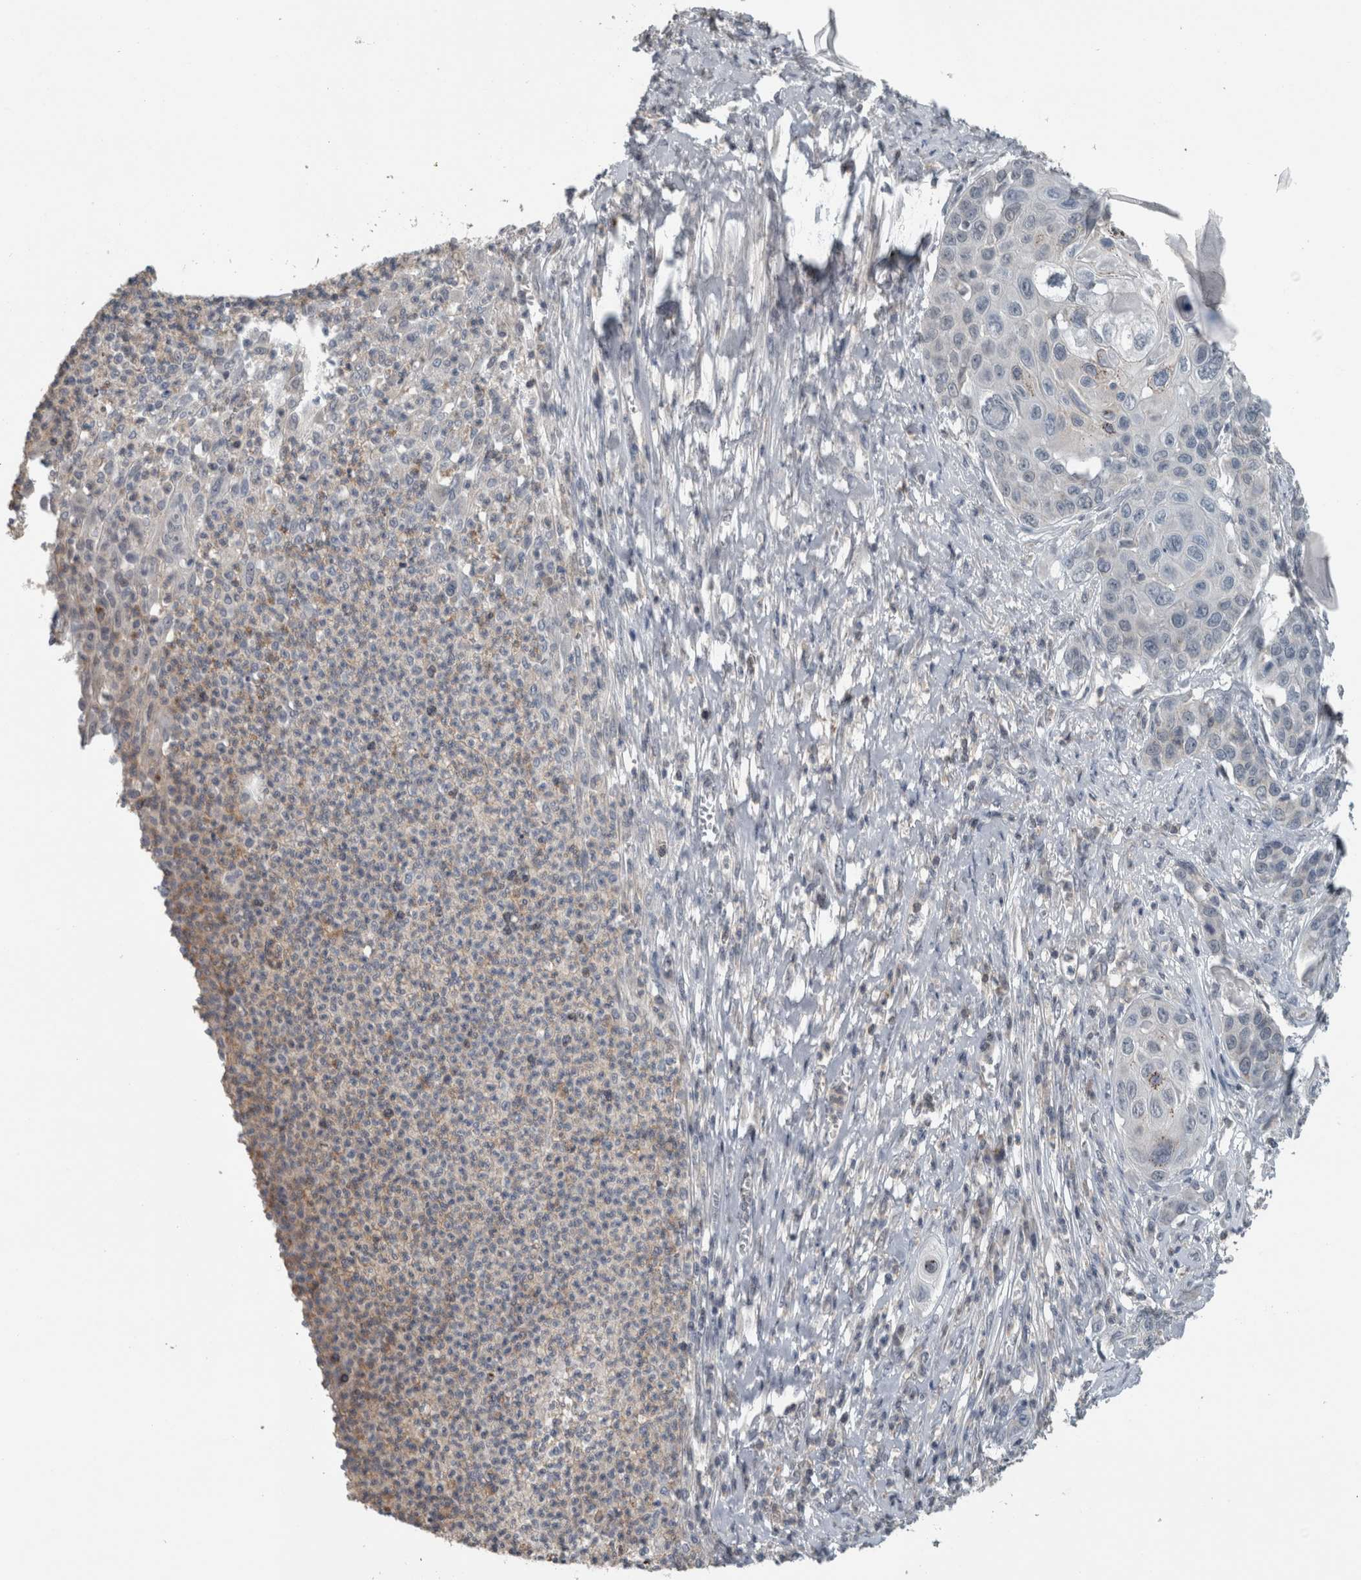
{"staining": {"intensity": "negative", "quantity": "none", "location": "none"}, "tissue": "skin cancer", "cell_type": "Tumor cells", "image_type": "cancer", "snomed": [{"axis": "morphology", "description": "Squamous cell carcinoma, NOS"}, {"axis": "topography", "description": "Skin"}], "caption": "This photomicrograph is of skin cancer stained with immunohistochemistry (IHC) to label a protein in brown with the nuclei are counter-stained blue. There is no staining in tumor cells.", "gene": "ACSF2", "patient": {"sex": "male", "age": 55}}